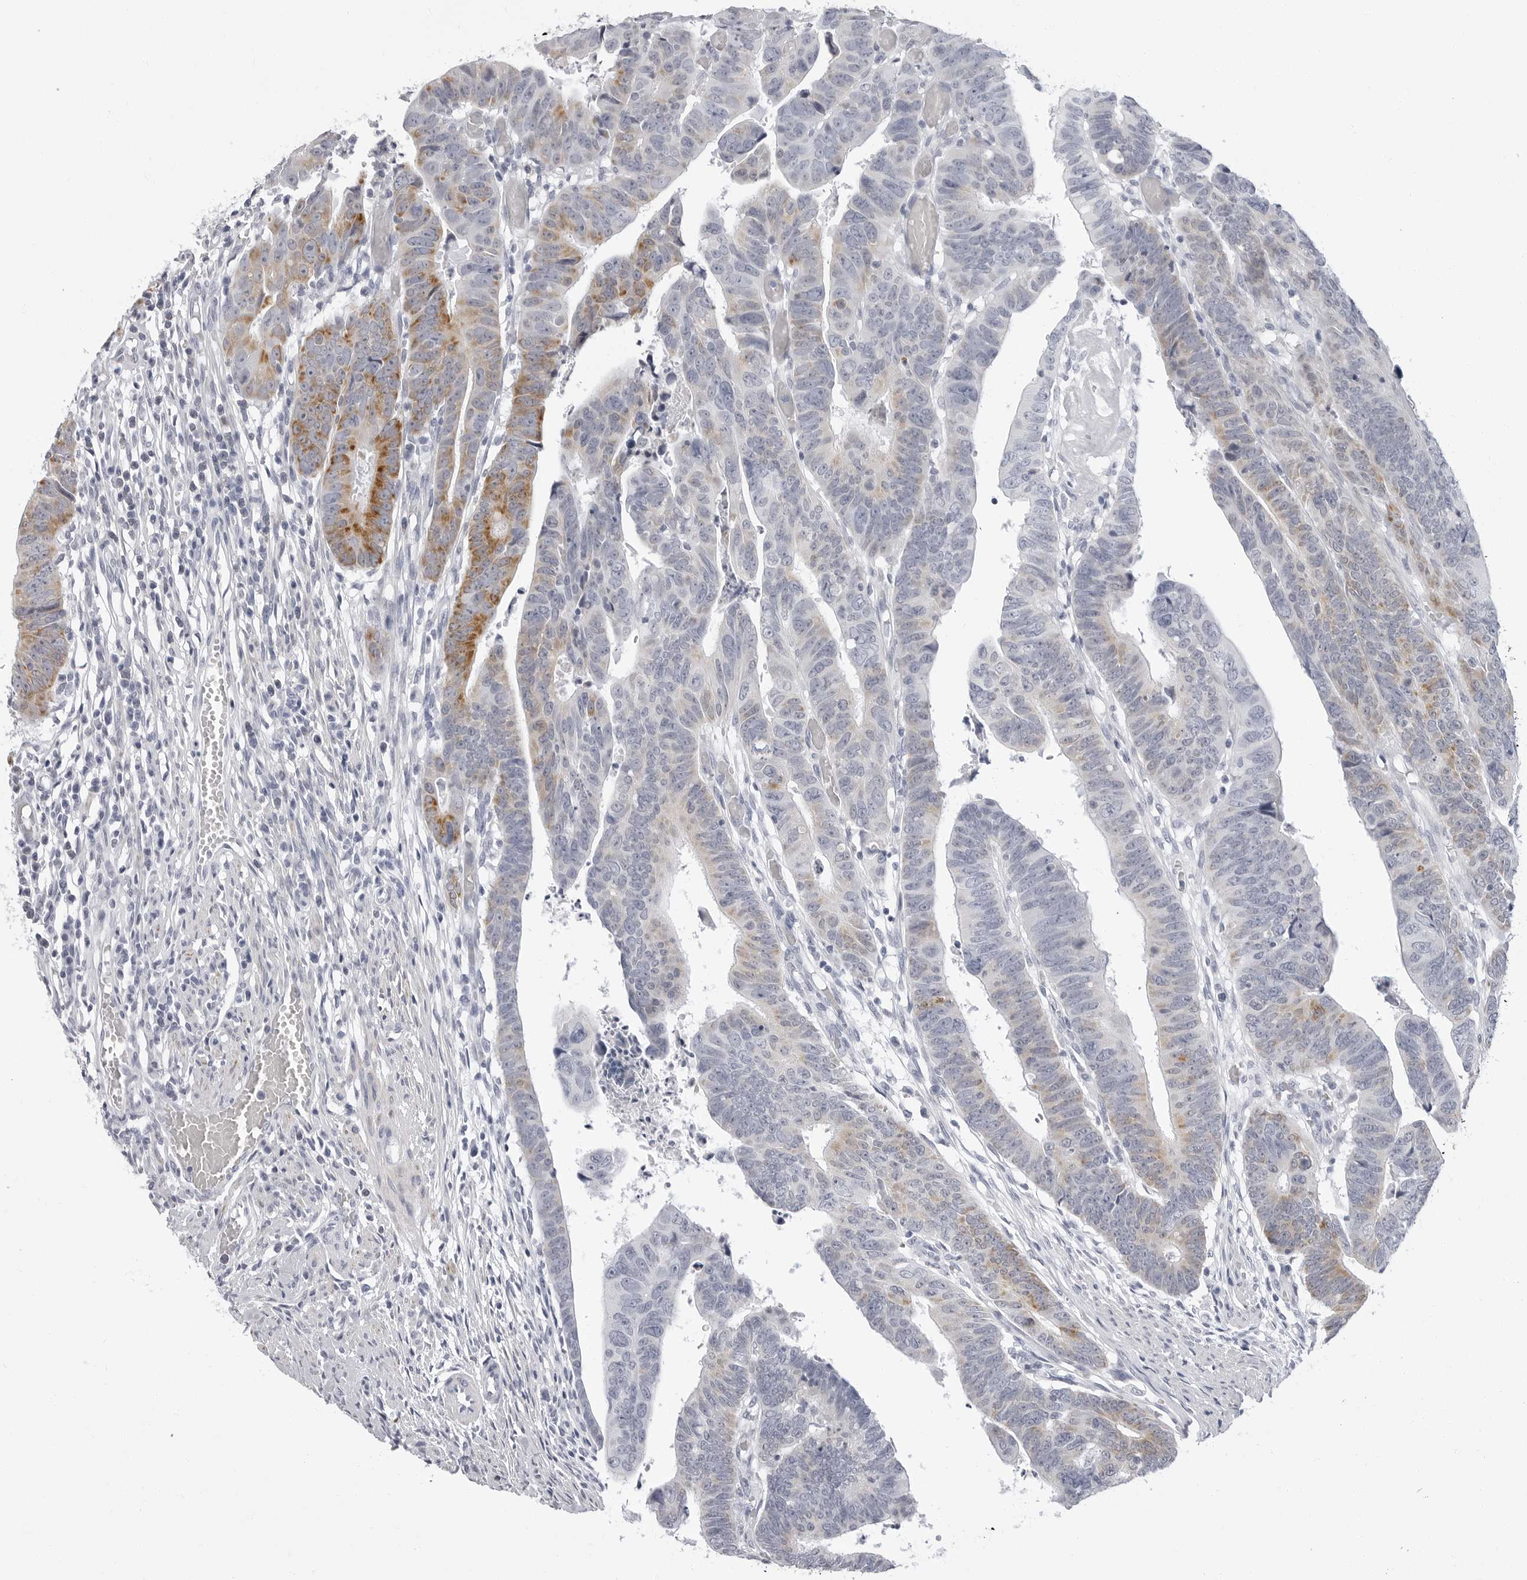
{"staining": {"intensity": "moderate", "quantity": "<25%", "location": "cytoplasmic/membranous"}, "tissue": "colorectal cancer", "cell_type": "Tumor cells", "image_type": "cancer", "snomed": [{"axis": "morphology", "description": "Adenocarcinoma, NOS"}, {"axis": "topography", "description": "Rectum"}], "caption": "Protein analysis of adenocarcinoma (colorectal) tissue demonstrates moderate cytoplasmic/membranous expression in approximately <25% of tumor cells. Nuclei are stained in blue.", "gene": "ERICH3", "patient": {"sex": "female", "age": 65}}